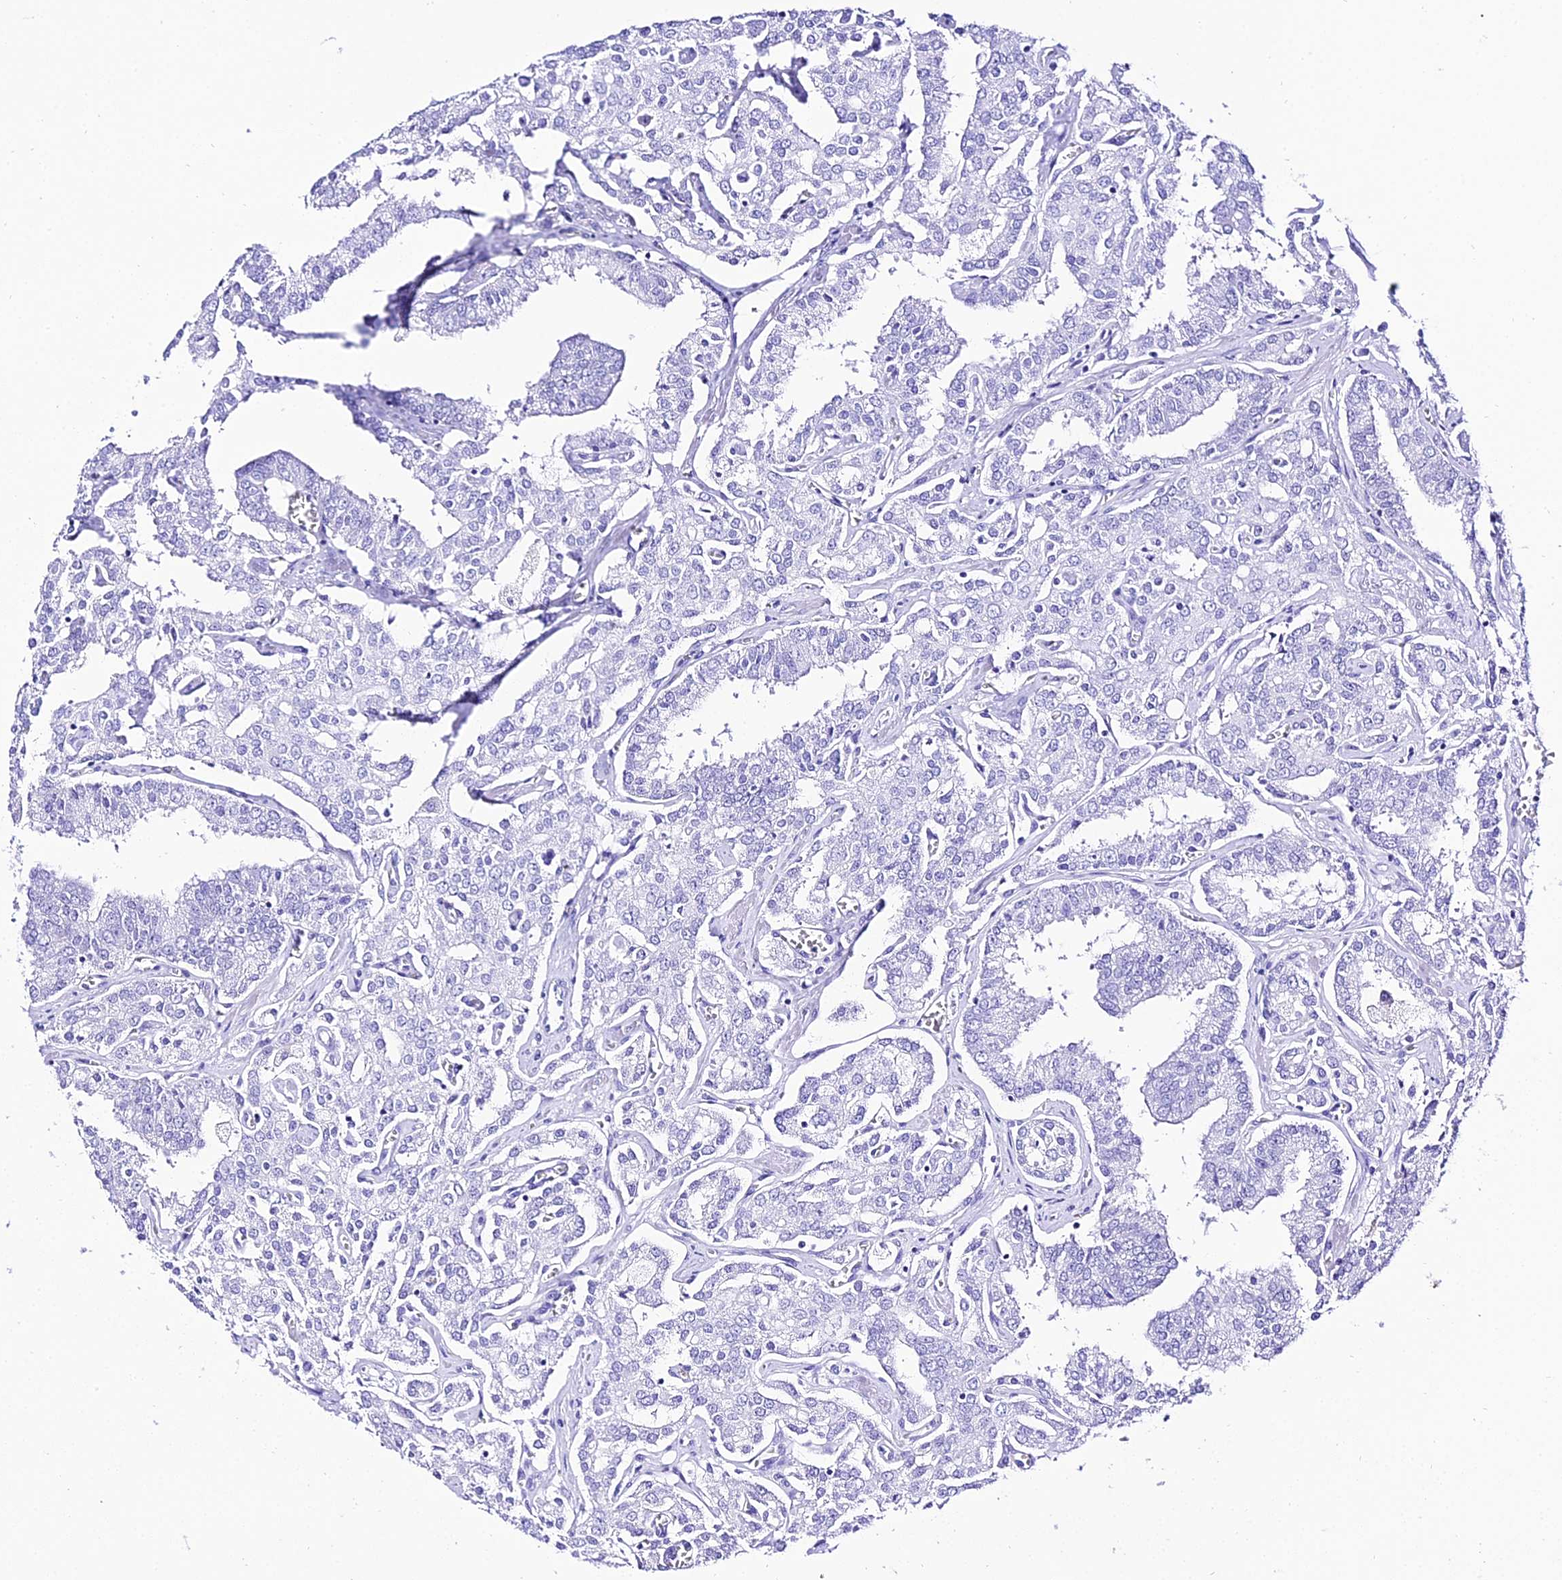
{"staining": {"intensity": "negative", "quantity": "none", "location": "none"}, "tissue": "prostate cancer", "cell_type": "Tumor cells", "image_type": "cancer", "snomed": [{"axis": "morphology", "description": "Adenocarcinoma, High grade"}, {"axis": "topography", "description": "Prostate"}], "caption": "Immunohistochemistry (IHC) micrograph of human prostate adenocarcinoma (high-grade) stained for a protein (brown), which shows no expression in tumor cells.", "gene": "TRMT44", "patient": {"sex": "male", "age": 71}}